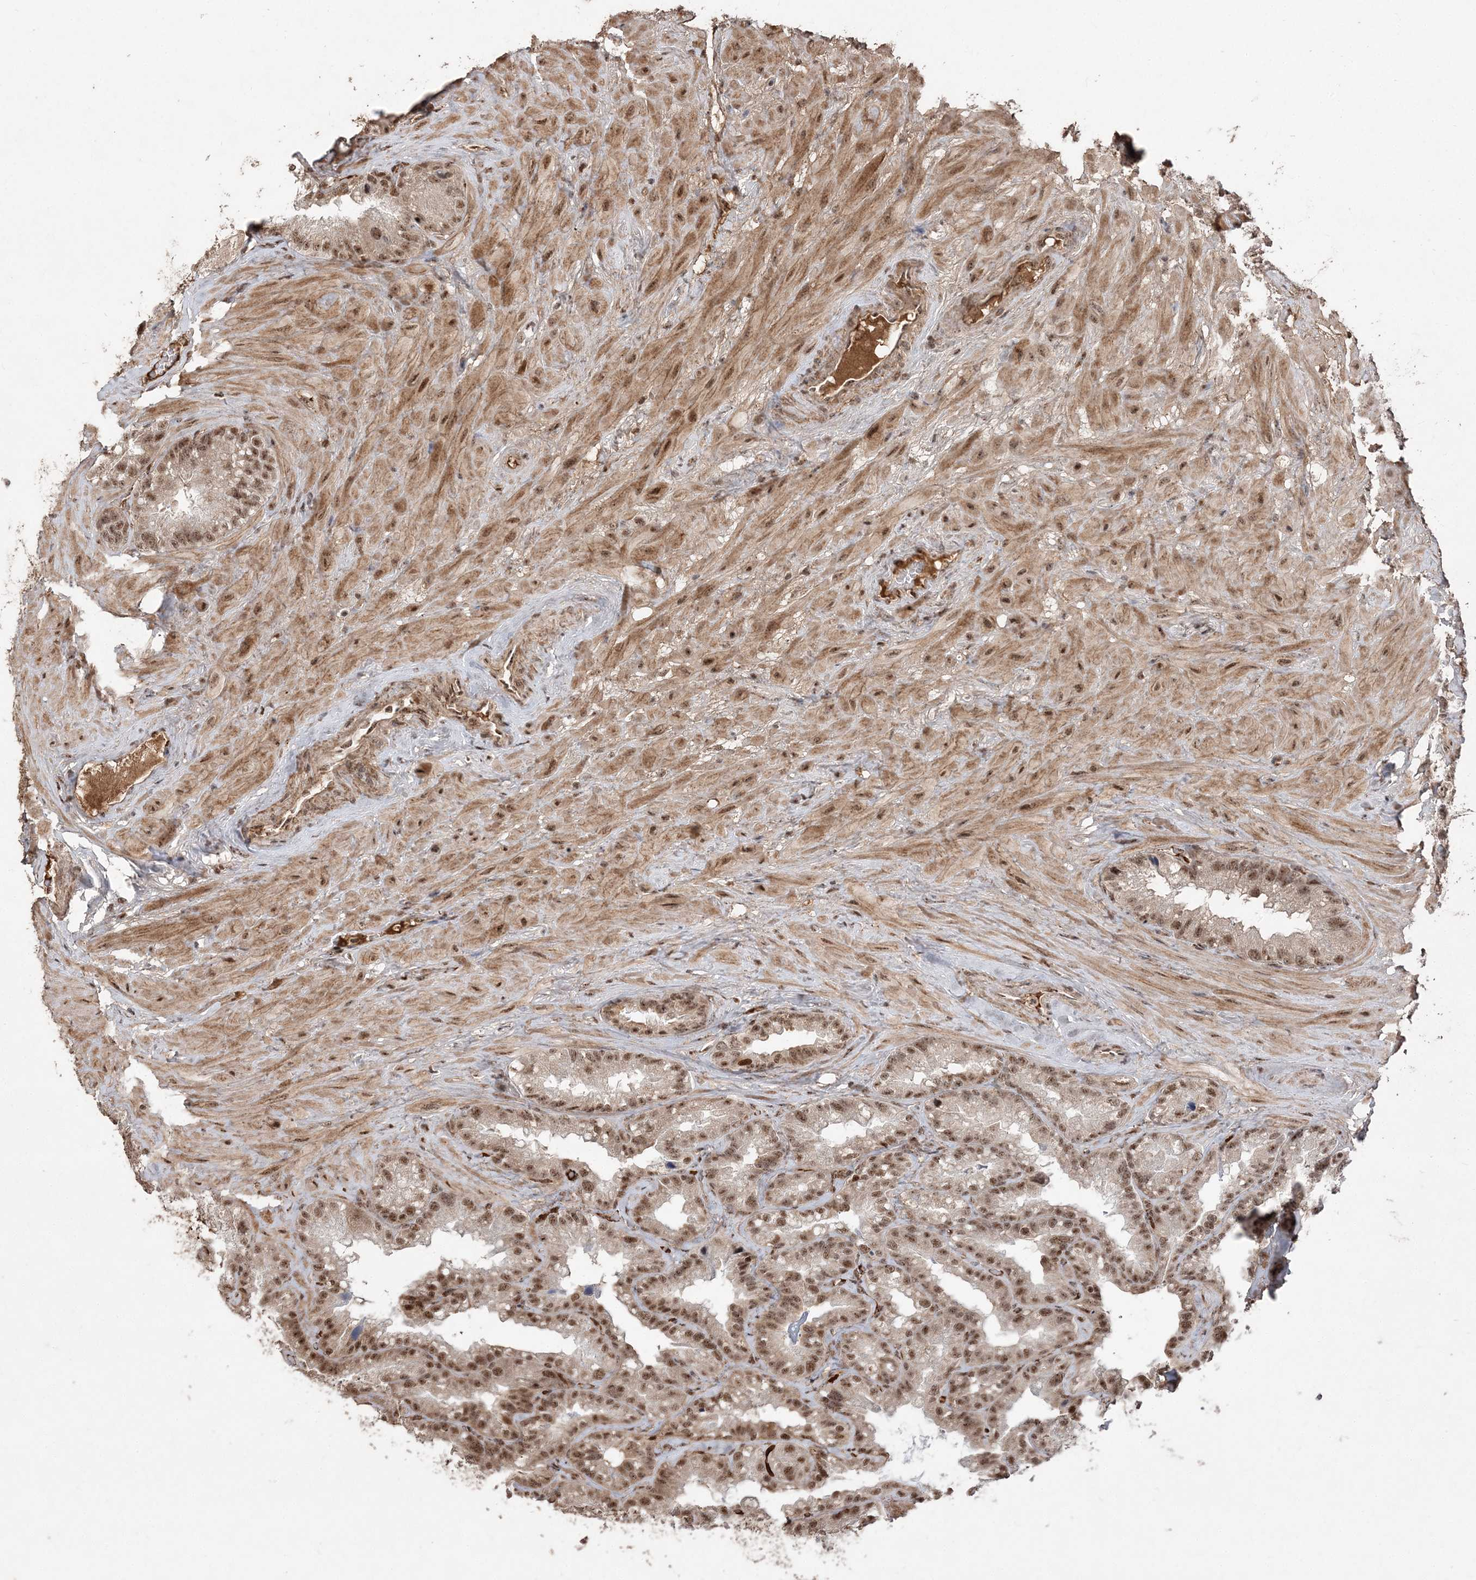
{"staining": {"intensity": "moderate", "quantity": ">75%", "location": "nuclear"}, "tissue": "seminal vesicle", "cell_type": "Glandular cells", "image_type": "normal", "snomed": [{"axis": "morphology", "description": "Normal tissue, NOS"}, {"axis": "topography", "description": "Prostate"}, {"axis": "topography", "description": "Seminal veicle"}], "caption": "Brown immunohistochemical staining in unremarkable human seminal vesicle demonstrates moderate nuclear expression in approximately >75% of glandular cells.", "gene": "RBM17", "patient": {"sex": "male", "age": 68}}